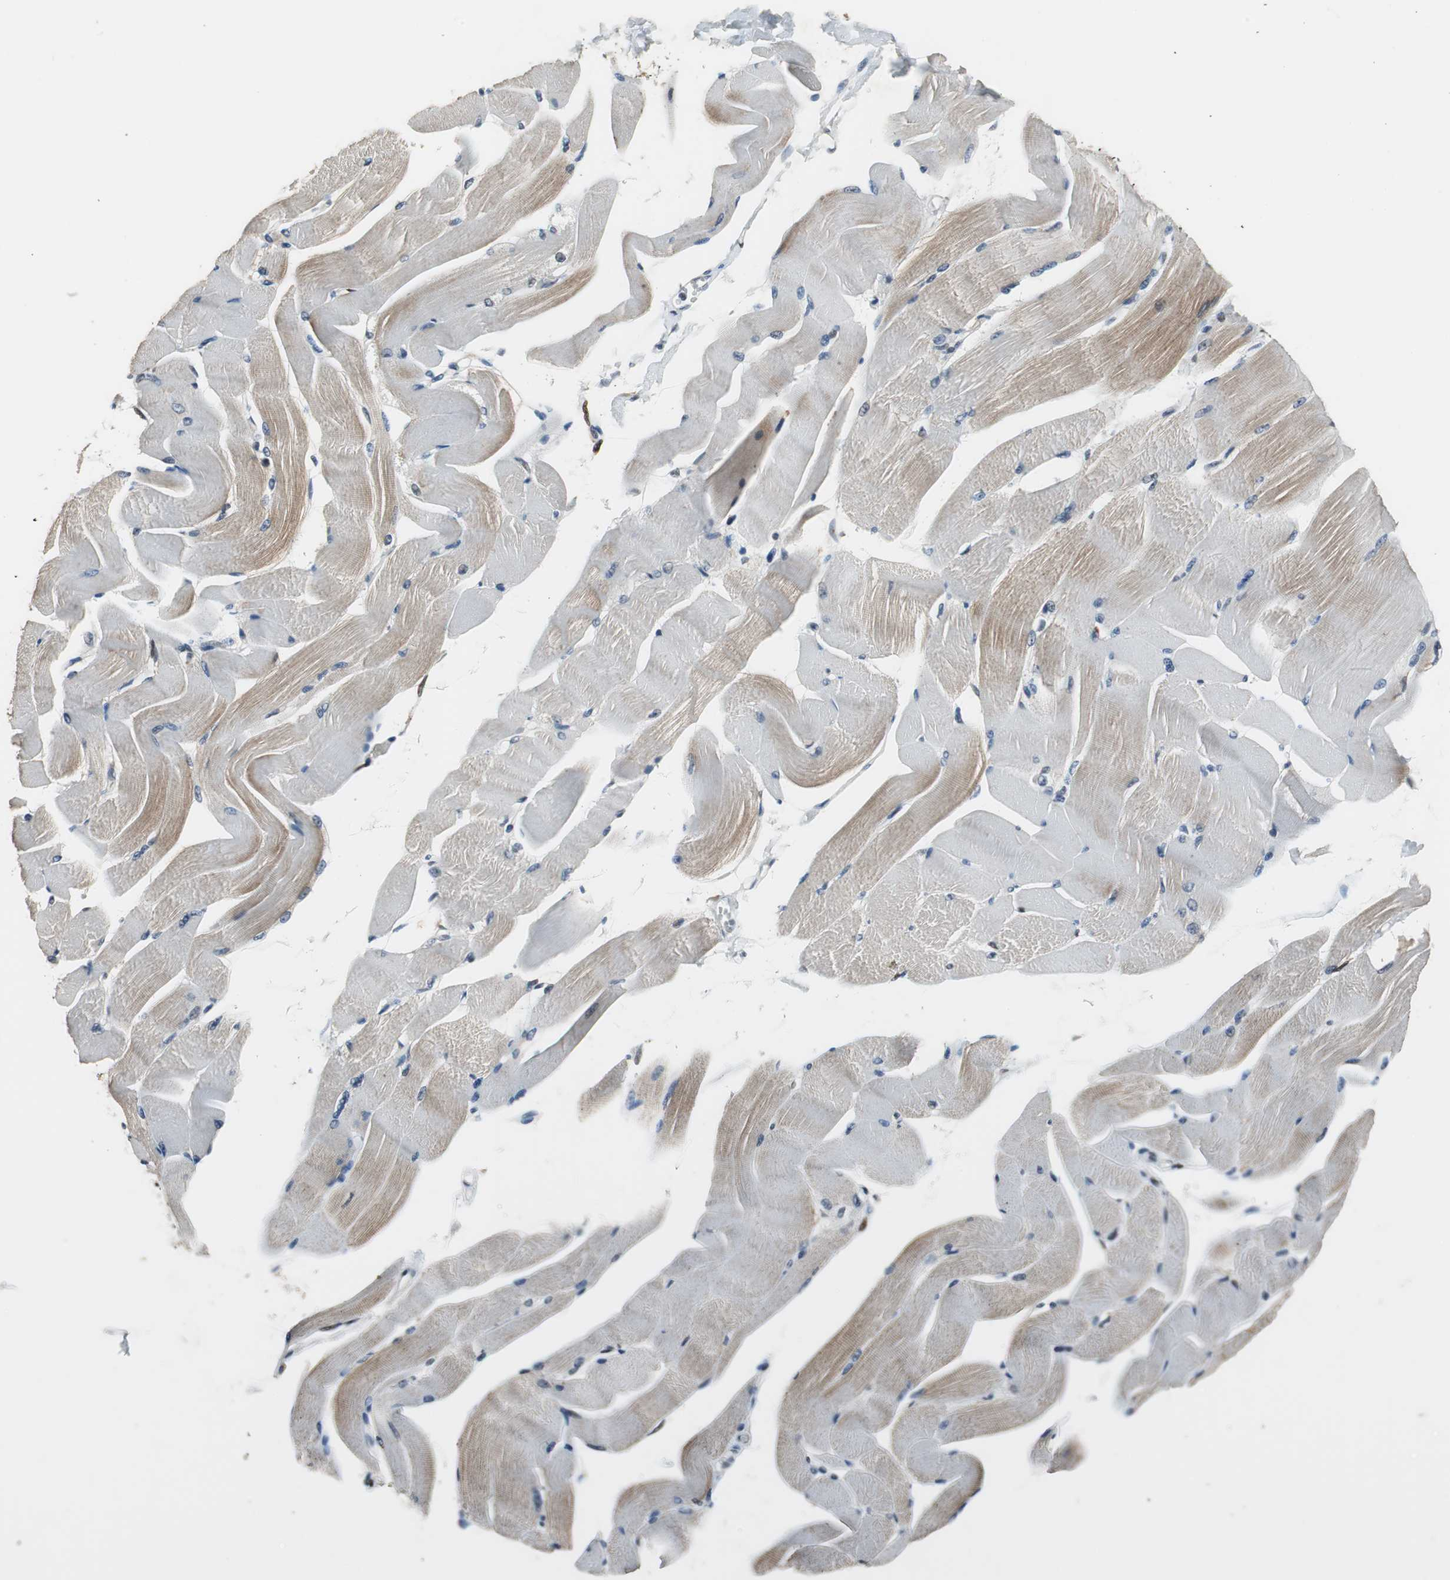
{"staining": {"intensity": "moderate", "quantity": "<25%", "location": "cytoplasmic/membranous"}, "tissue": "skeletal muscle", "cell_type": "Myocytes", "image_type": "normal", "snomed": [{"axis": "morphology", "description": "Normal tissue, NOS"}, {"axis": "topography", "description": "Skeletal muscle"}, {"axis": "topography", "description": "Peripheral nerve tissue"}], "caption": "Human skeletal muscle stained with a brown dye exhibits moderate cytoplasmic/membranous positive staining in about <25% of myocytes.", "gene": "MAFB", "patient": {"sex": "female", "age": 84}}